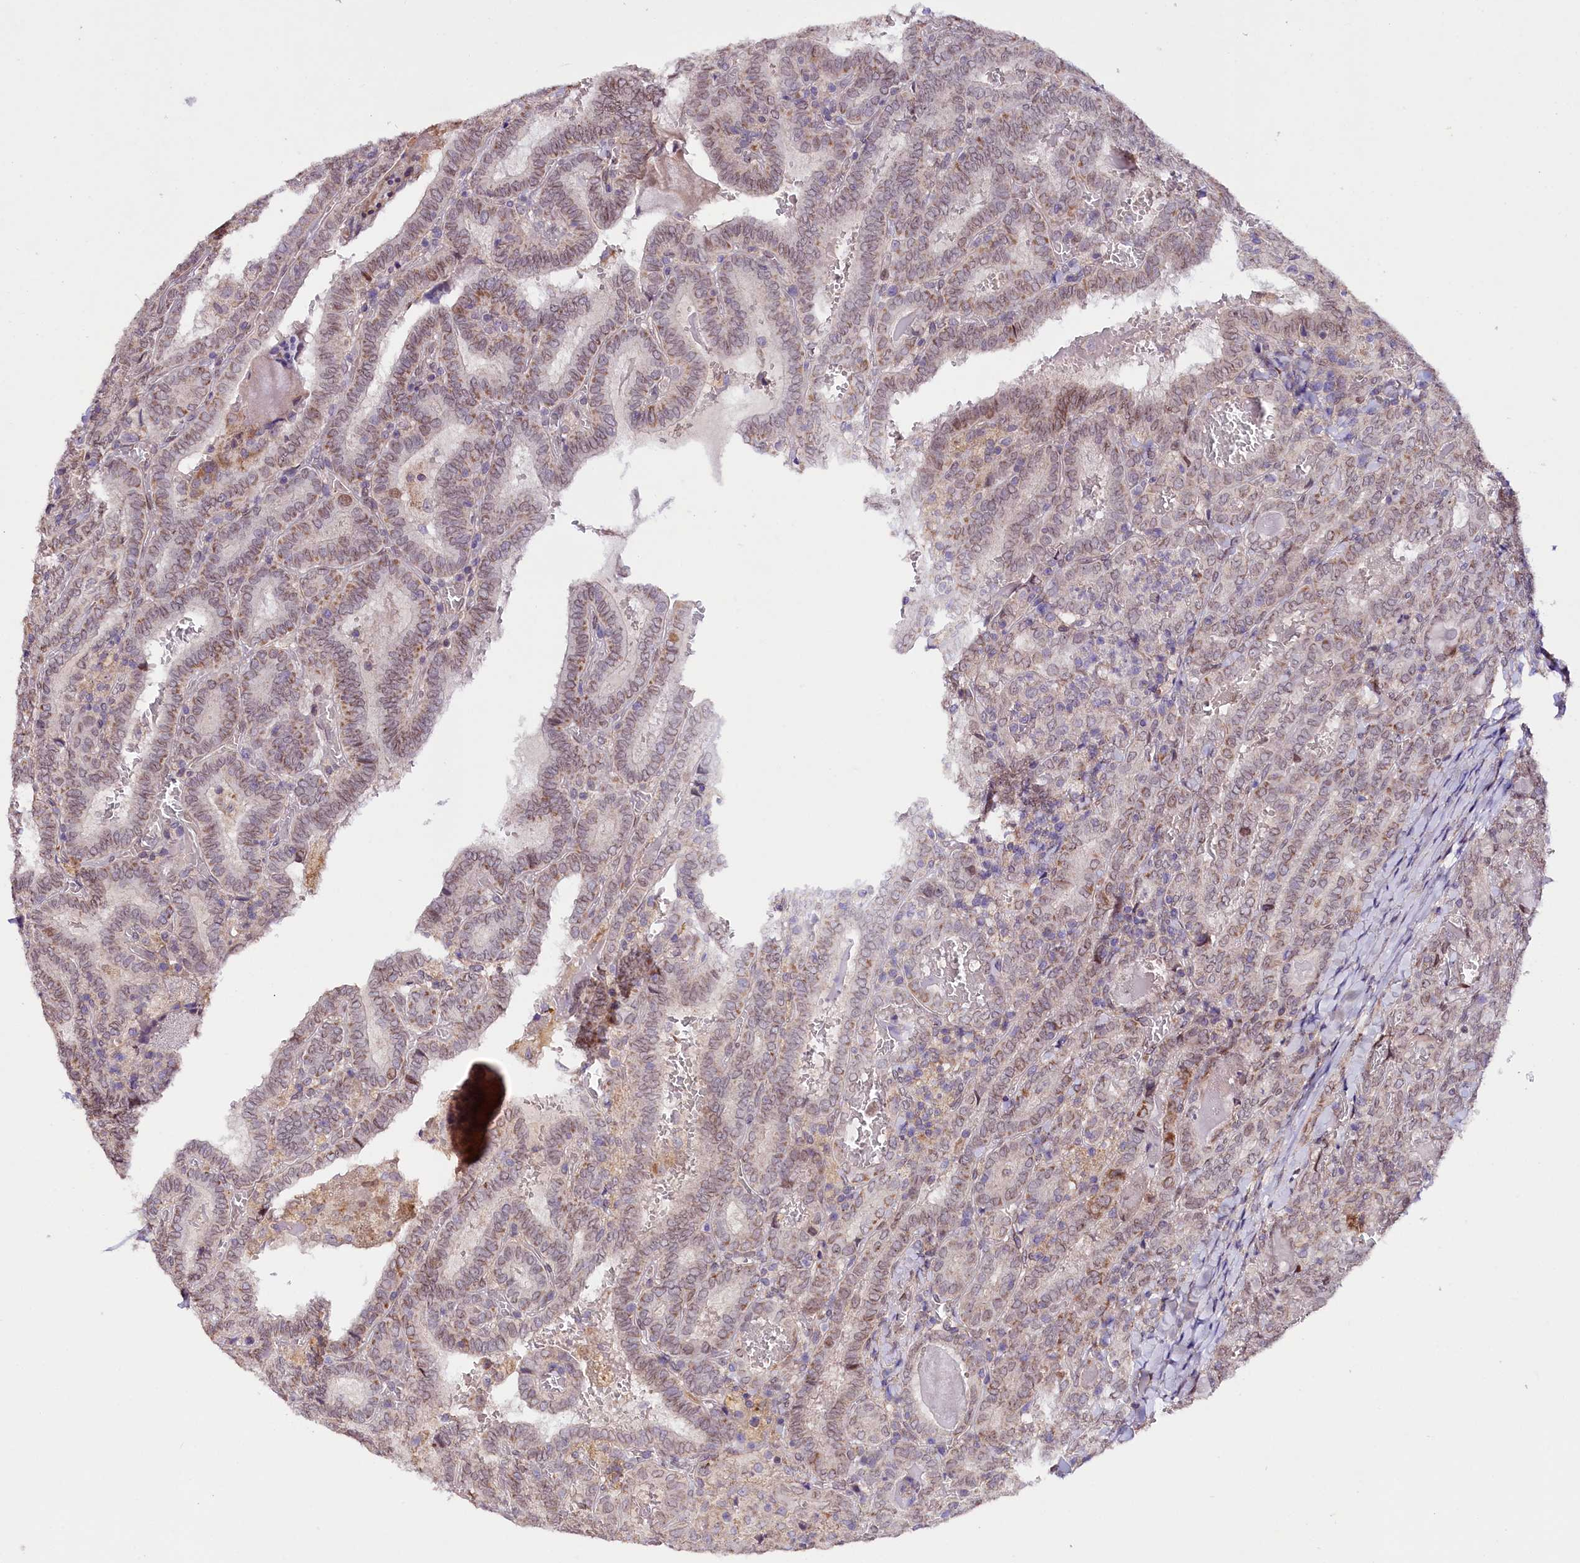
{"staining": {"intensity": "moderate", "quantity": "25%-75%", "location": "cytoplasmic/membranous"}, "tissue": "thyroid cancer", "cell_type": "Tumor cells", "image_type": "cancer", "snomed": [{"axis": "morphology", "description": "Papillary adenocarcinoma, NOS"}, {"axis": "topography", "description": "Thyroid gland"}], "caption": "A micrograph of thyroid cancer (papillary adenocarcinoma) stained for a protein exhibits moderate cytoplasmic/membranous brown staining in tumor cells.", "gene": "ZNF226", "patient": {"sex": "female", "age": 72}}